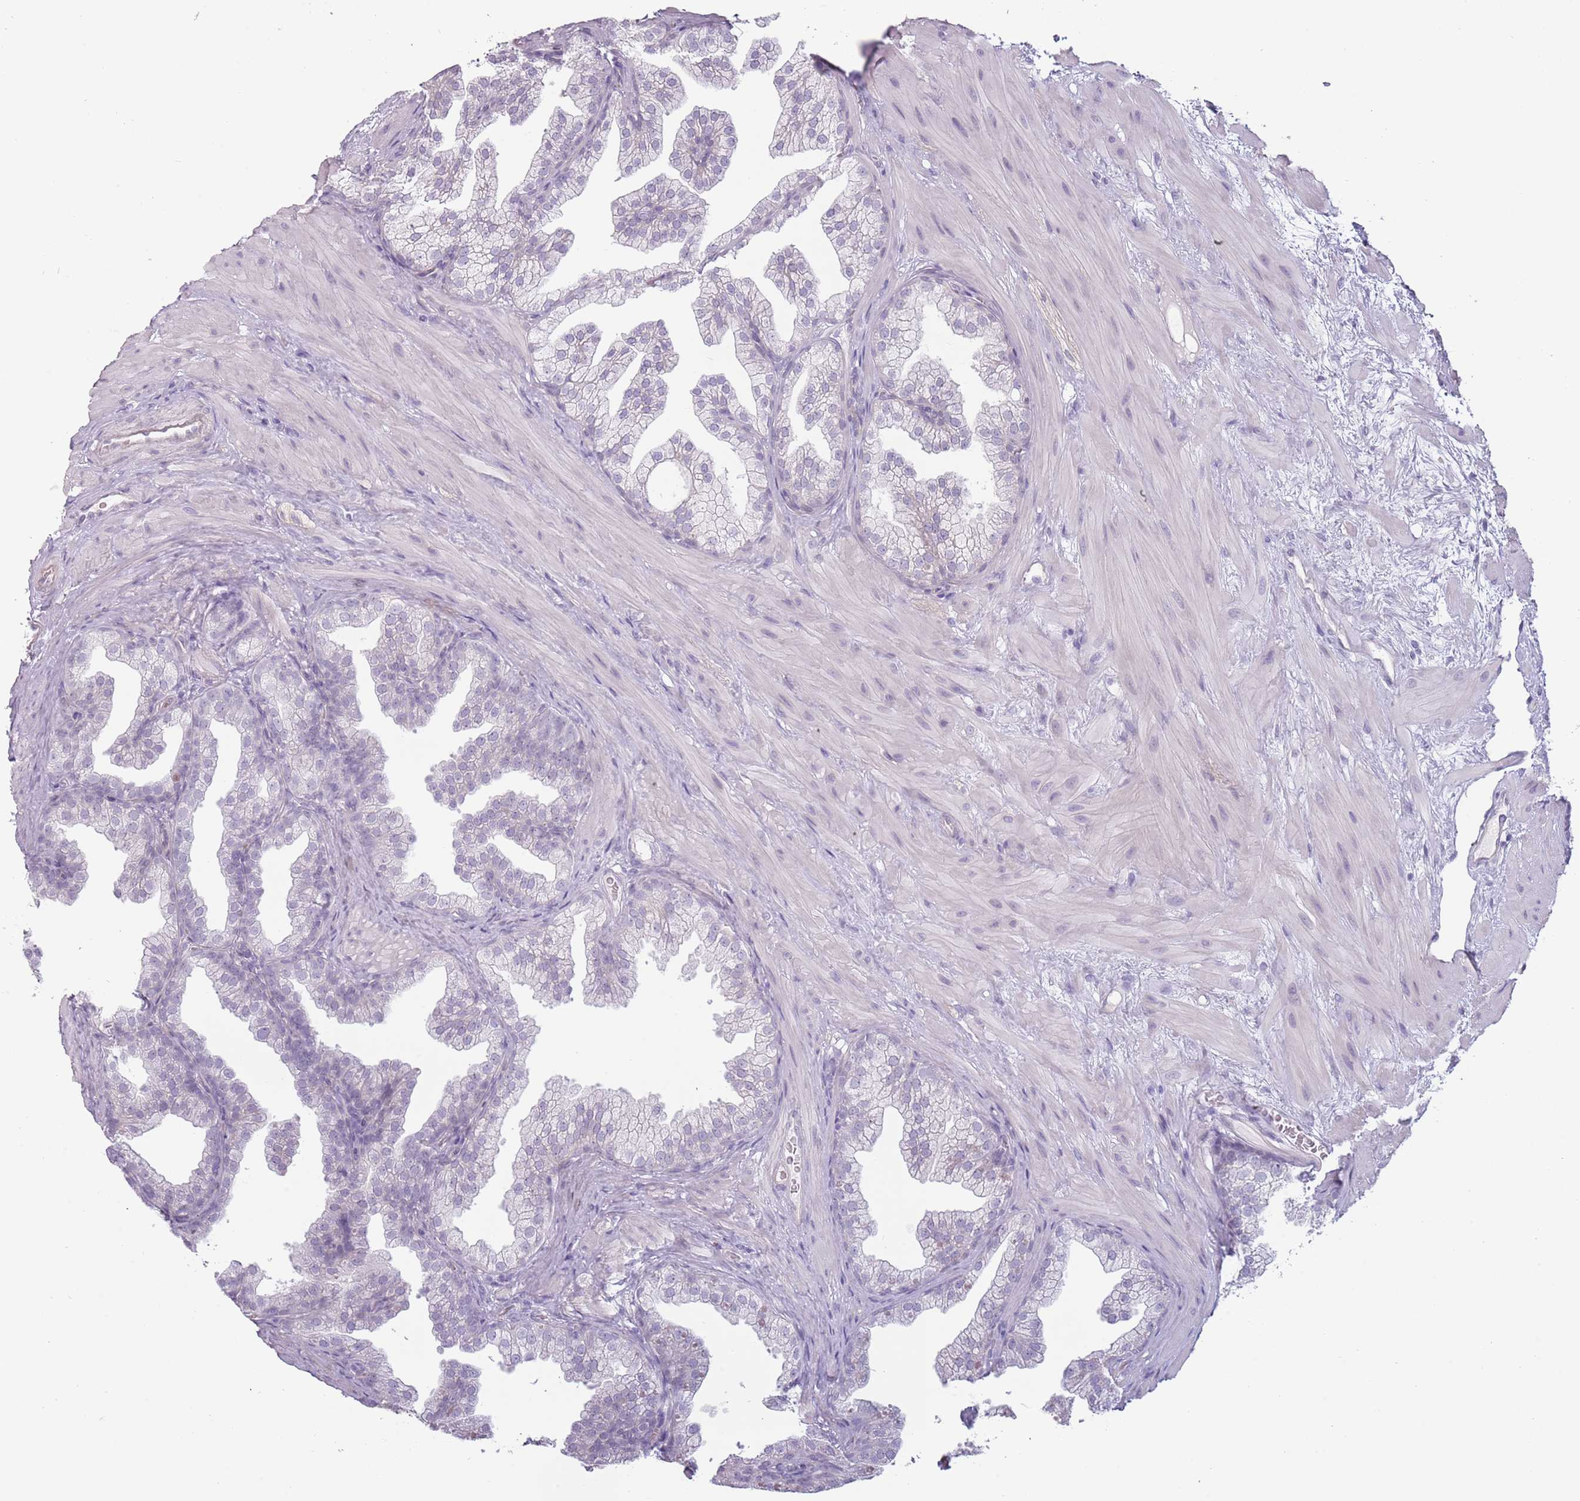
{"staining": {"intensity": "negative", "quantity": "none", "location": "none"}, "tissue": "prostate", "cell_type": "Glandular cells", "image_type": "normal", "snomed": [{"axis": "morphology", "description": "Normal tissue, NOS"}, {"axis": "topography", "description": "Prostate"}], "caption": "The IHC micrograph has no significant positivity in glandular cells of prostate. The staining was performed using DAB to visualize the protein expression in brown, while the nuclei were stained in blue with hematoxylin (Magnification: 20x).", "gene": "RFX2", "patient": {"sex": "male", "age": 37}}